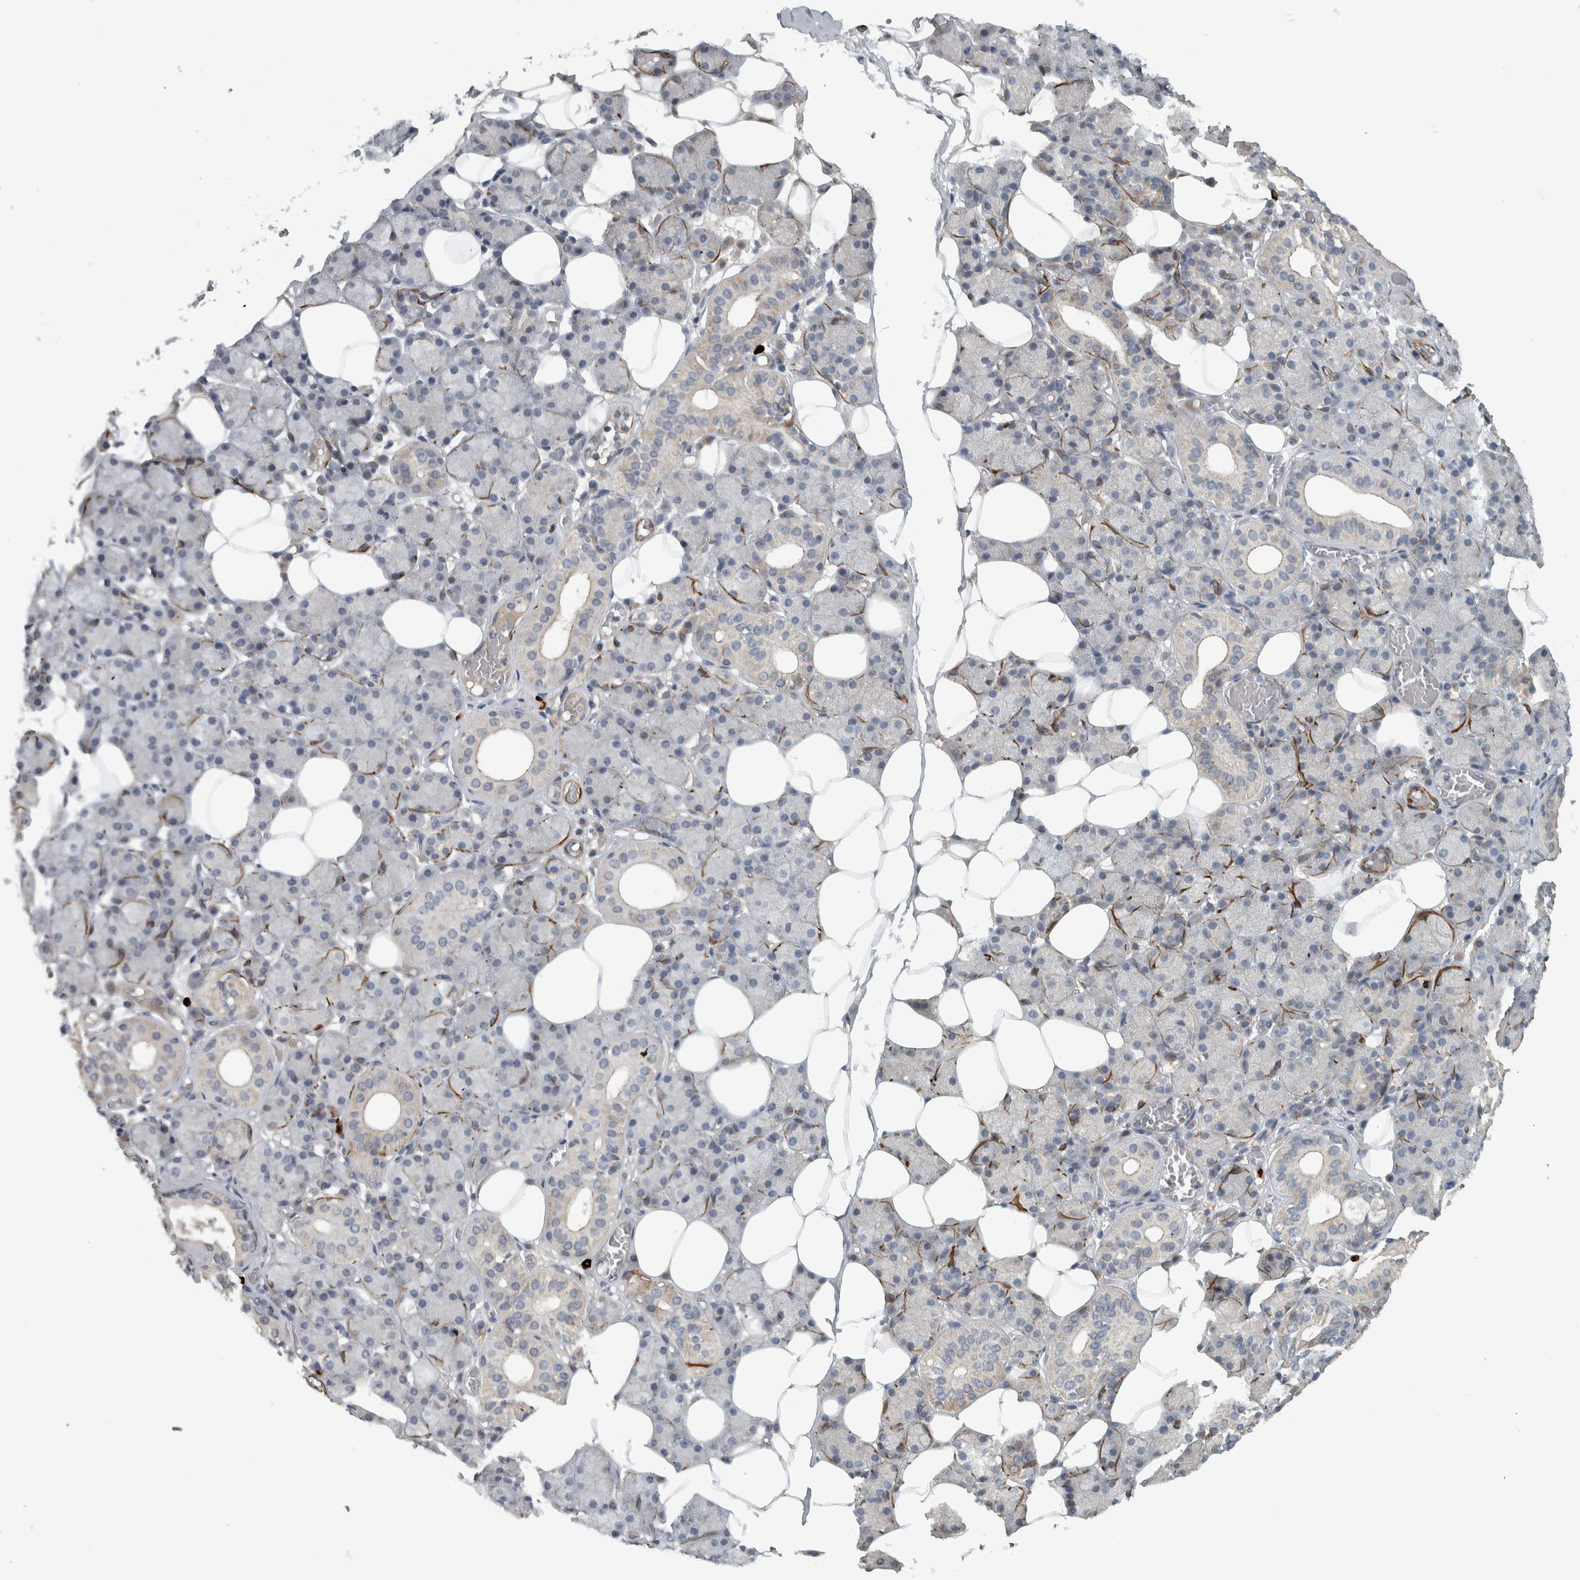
{"staining": {"intensity": "moderate", "quantity": "<25%", "location": "cytoplasmic/membranous"}, "tissue": "salivary gland", "cell_type": "Glandular cells", "image_type": "normal", "snomed": [{"axis": "morphology", "description": "Normal tissue, NOS"}, {"axis": "topography", "description": "Salivary gland"}], "caption": "There is low levels of moderate cytoplasmic/membranous staining in glandular cells of unremarkable salivary gland, as demonstrated by immunohistochemical staining (brown color).", "gene": "LBHD1", "patient": {"sex": "female", "age": 33}}